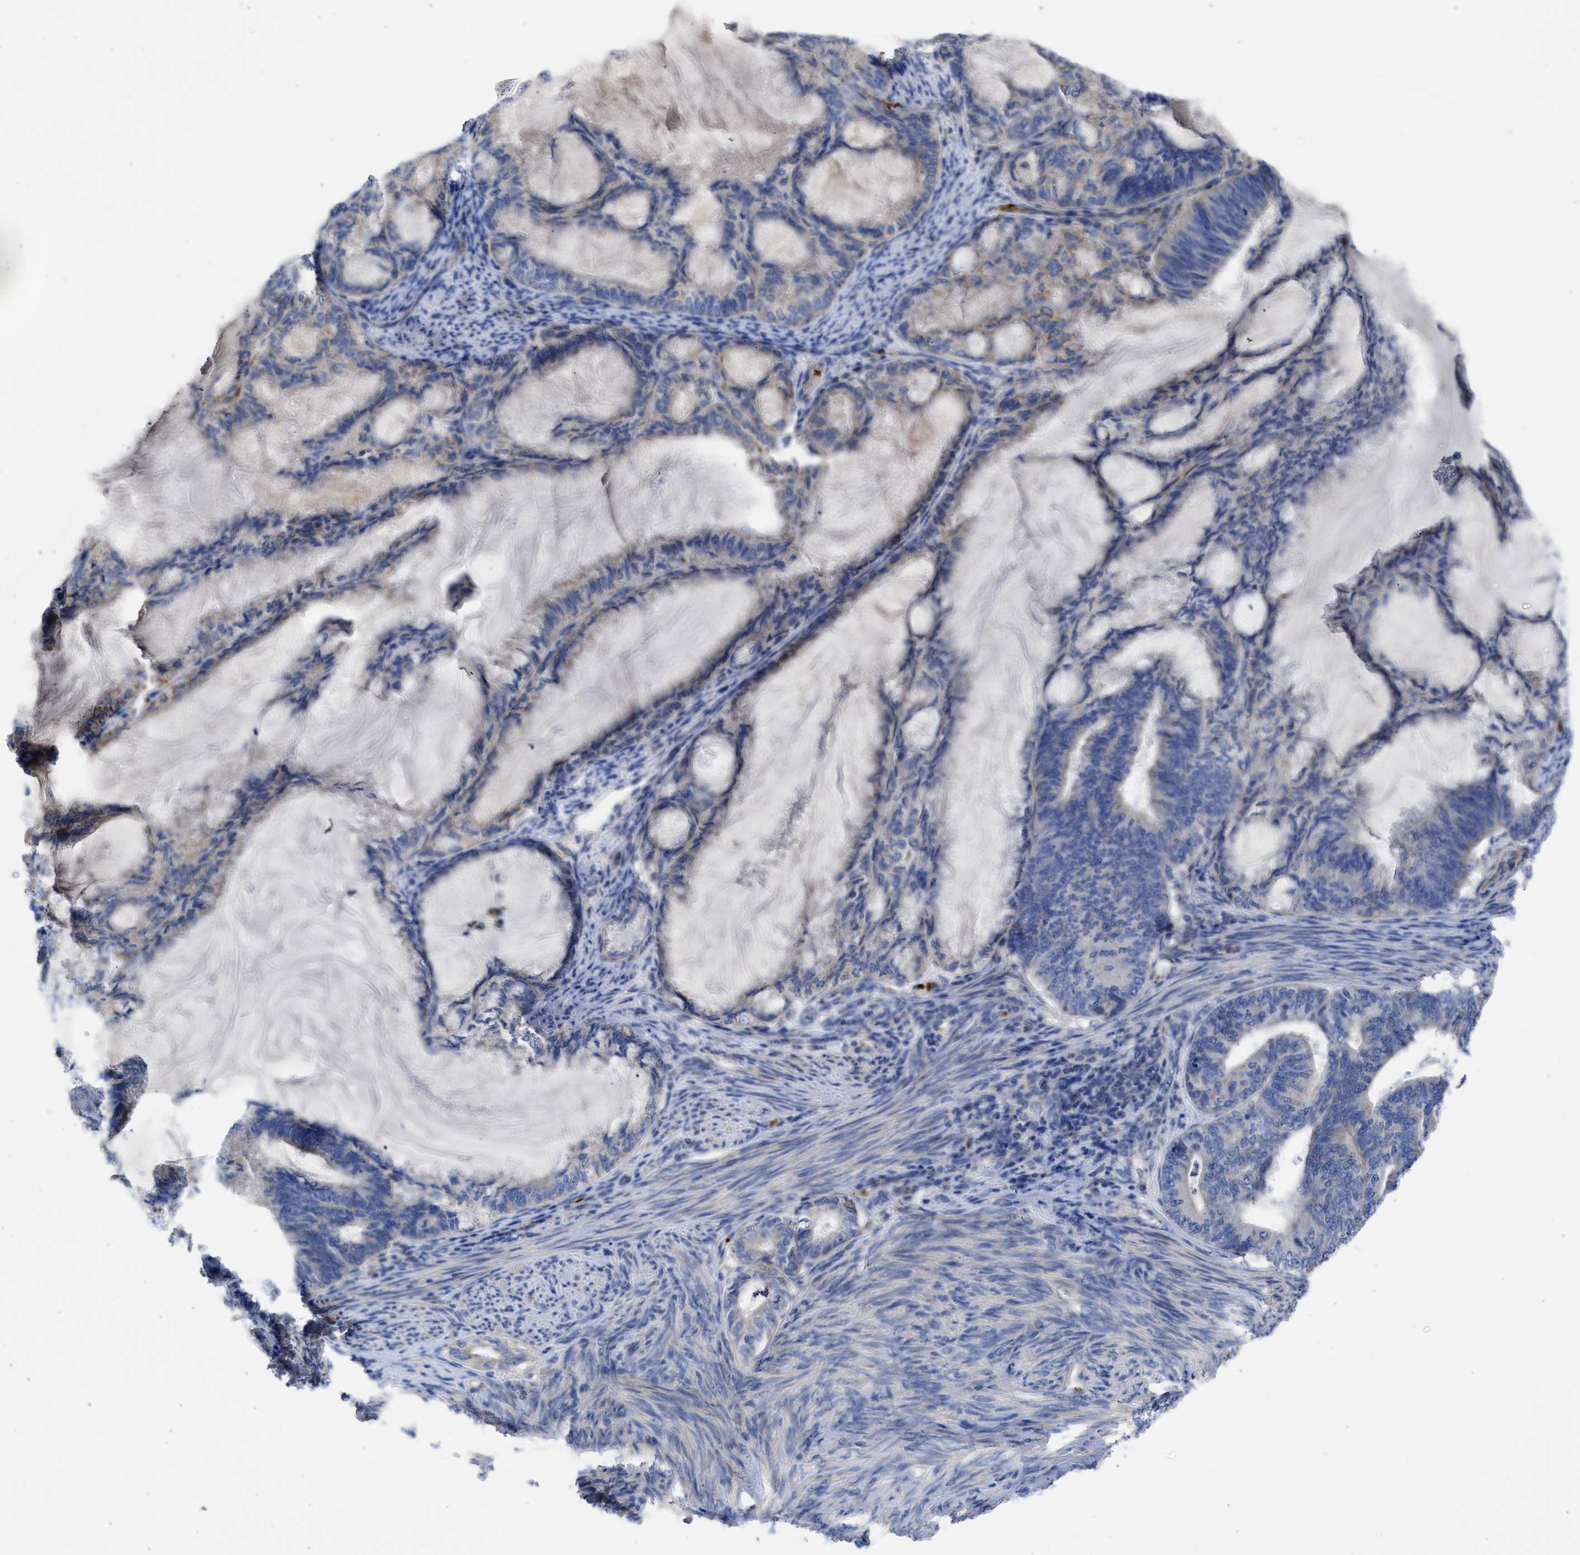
{"staining": {"intensity": "moderate", "quantity": "<25%", "location": "cytoplasmic/membranous"}, "tissue": "endometrial cancer", "cell_type": "Tumor cells", "image_type": "cancer", "snomed": [{"axis": "morphology", "description": "Adenocarcinoma, NOS"}, {"axis": "topography", "description": "Endometrium"}], "caption": "A photomicrograph of human endometrial adenocarcinoma stained for a protein shows moderate cytoplasmic/membranous brown staining in tumor cells.", "gene": "BTG3", "patient": {"sex": "female", "age": 86}}